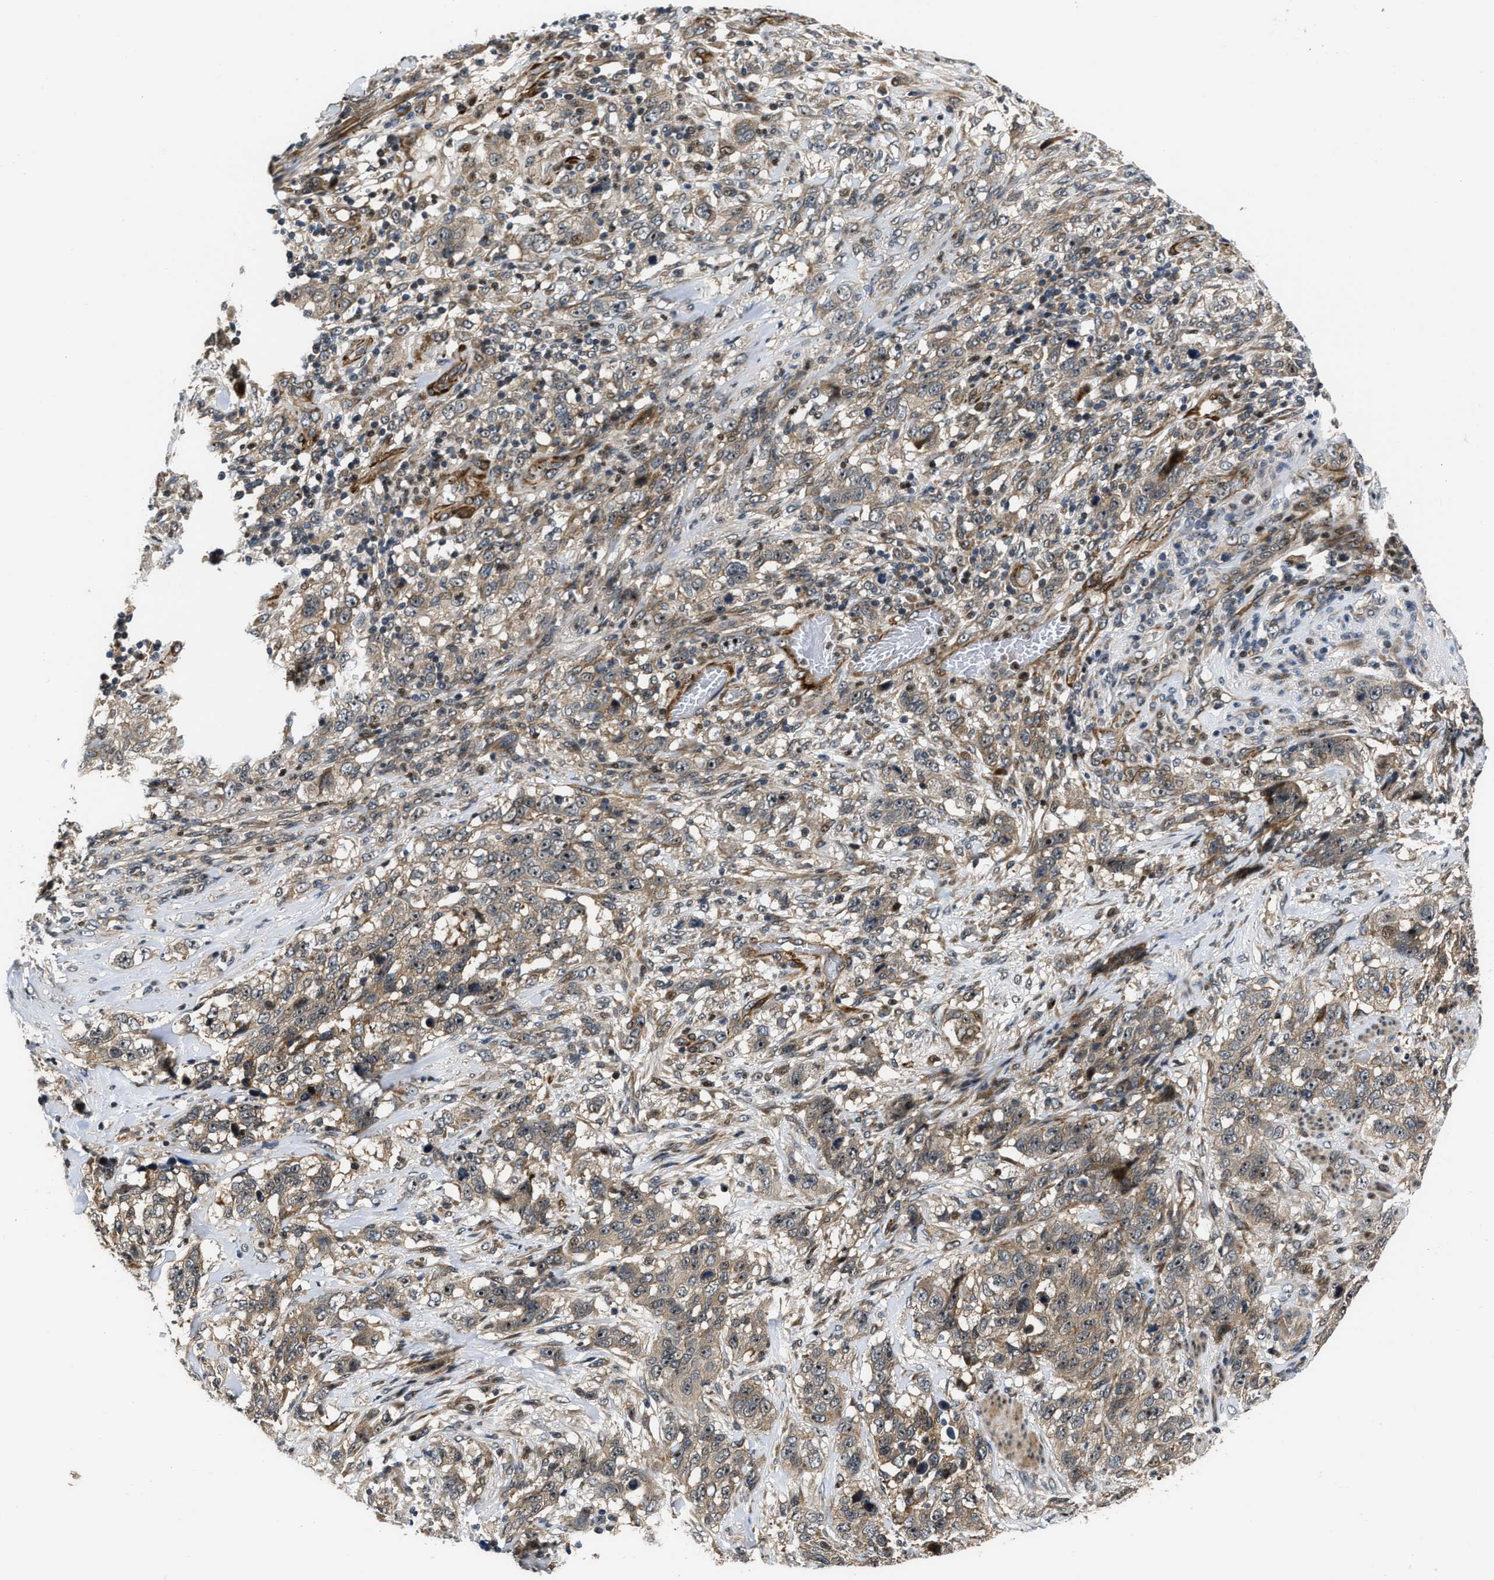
{"staining": {"intensity": "weak", "quantity": ">75%", "location": "cytoplasmic/membranous"}, "tissue": "stomach cancer", "cell_type": "Tumor cells", "image_type": "cancer", "snomed": [{"axis": "morphology", "description": "Adenocarcinoma, NOS"}, {"axis": "topography", "description": "Stomach"}], "caption": "High-magnification brightfield microscopy of stomach adenocarcinoma stained with DAB (3,3'-diaminobenzidine) (brown) and counterstained with hematoxylin (blue). tumor cells exhibit weak cytoplasmic/membranous expression is appreciated in about>75% of cells. The staining was performed using DAB, with brown indicating positive protein expression. Nuclei are stained blue with hematoxylin.", "gene": "ALDH3A2", "patient": {"sex": "male", "age": 48}}